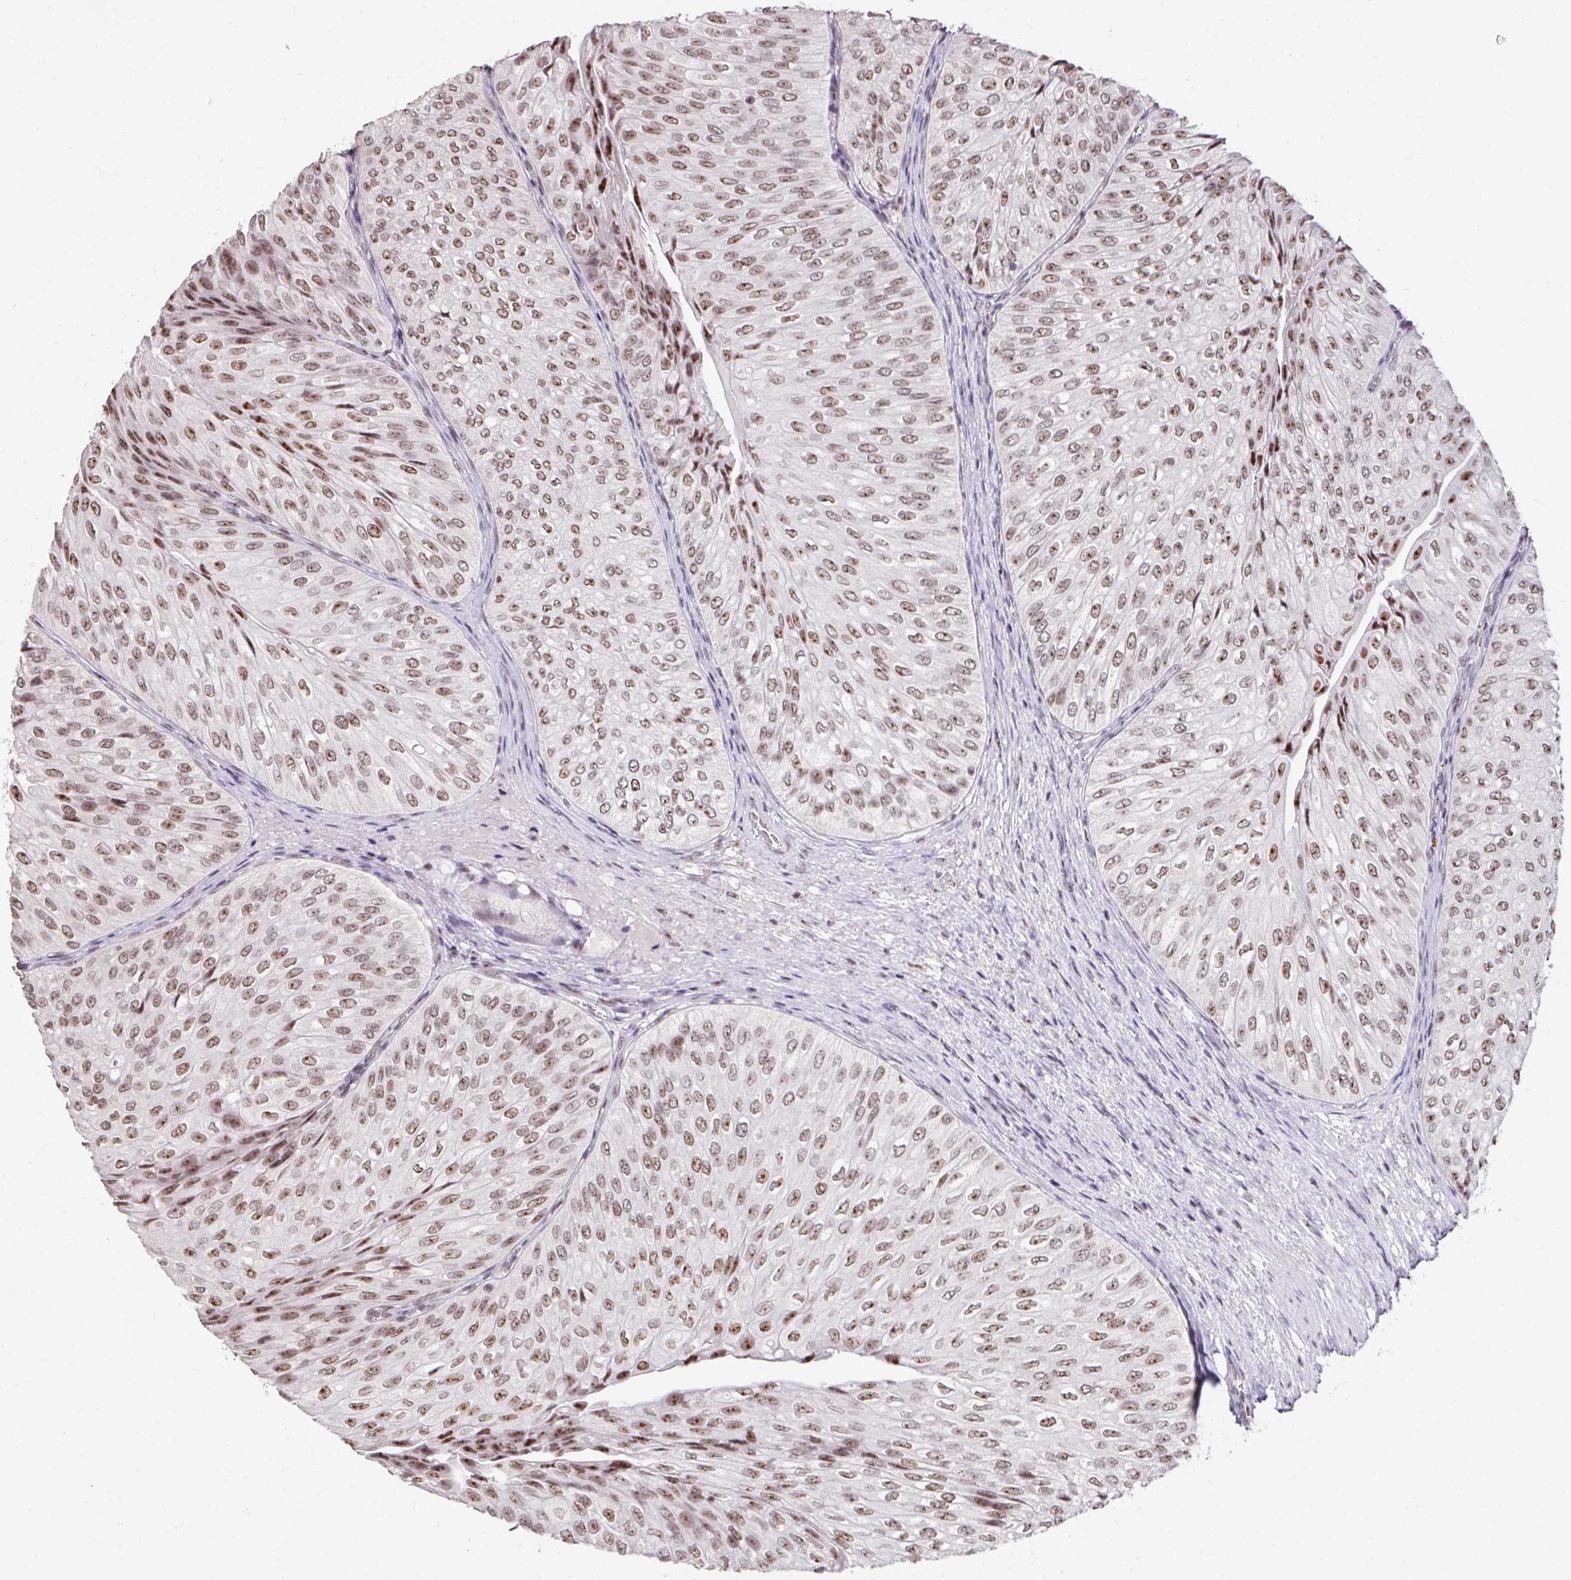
{"staining": {"intensity": "moderate", "quantity": ">75%", "location": "nuclear"}, "tissue": "urothelial cancer", "cell_type": "Tumor cells", "image_type": "cancer", "snomed": [{"axis": "morphology", "description": "Urothelial carcinoma, NOS"}, {"axis": "topography", "description": "Urinary bladder"}], "caption": "A brown stain labels moderate nuclear expression of a protein in human urothelial cancer tumor cells. (Brightfield microscopy of DAB IHC at high magnification).", "gene": "ZNF800", "patient": {"sex": "male", "age": 62}}